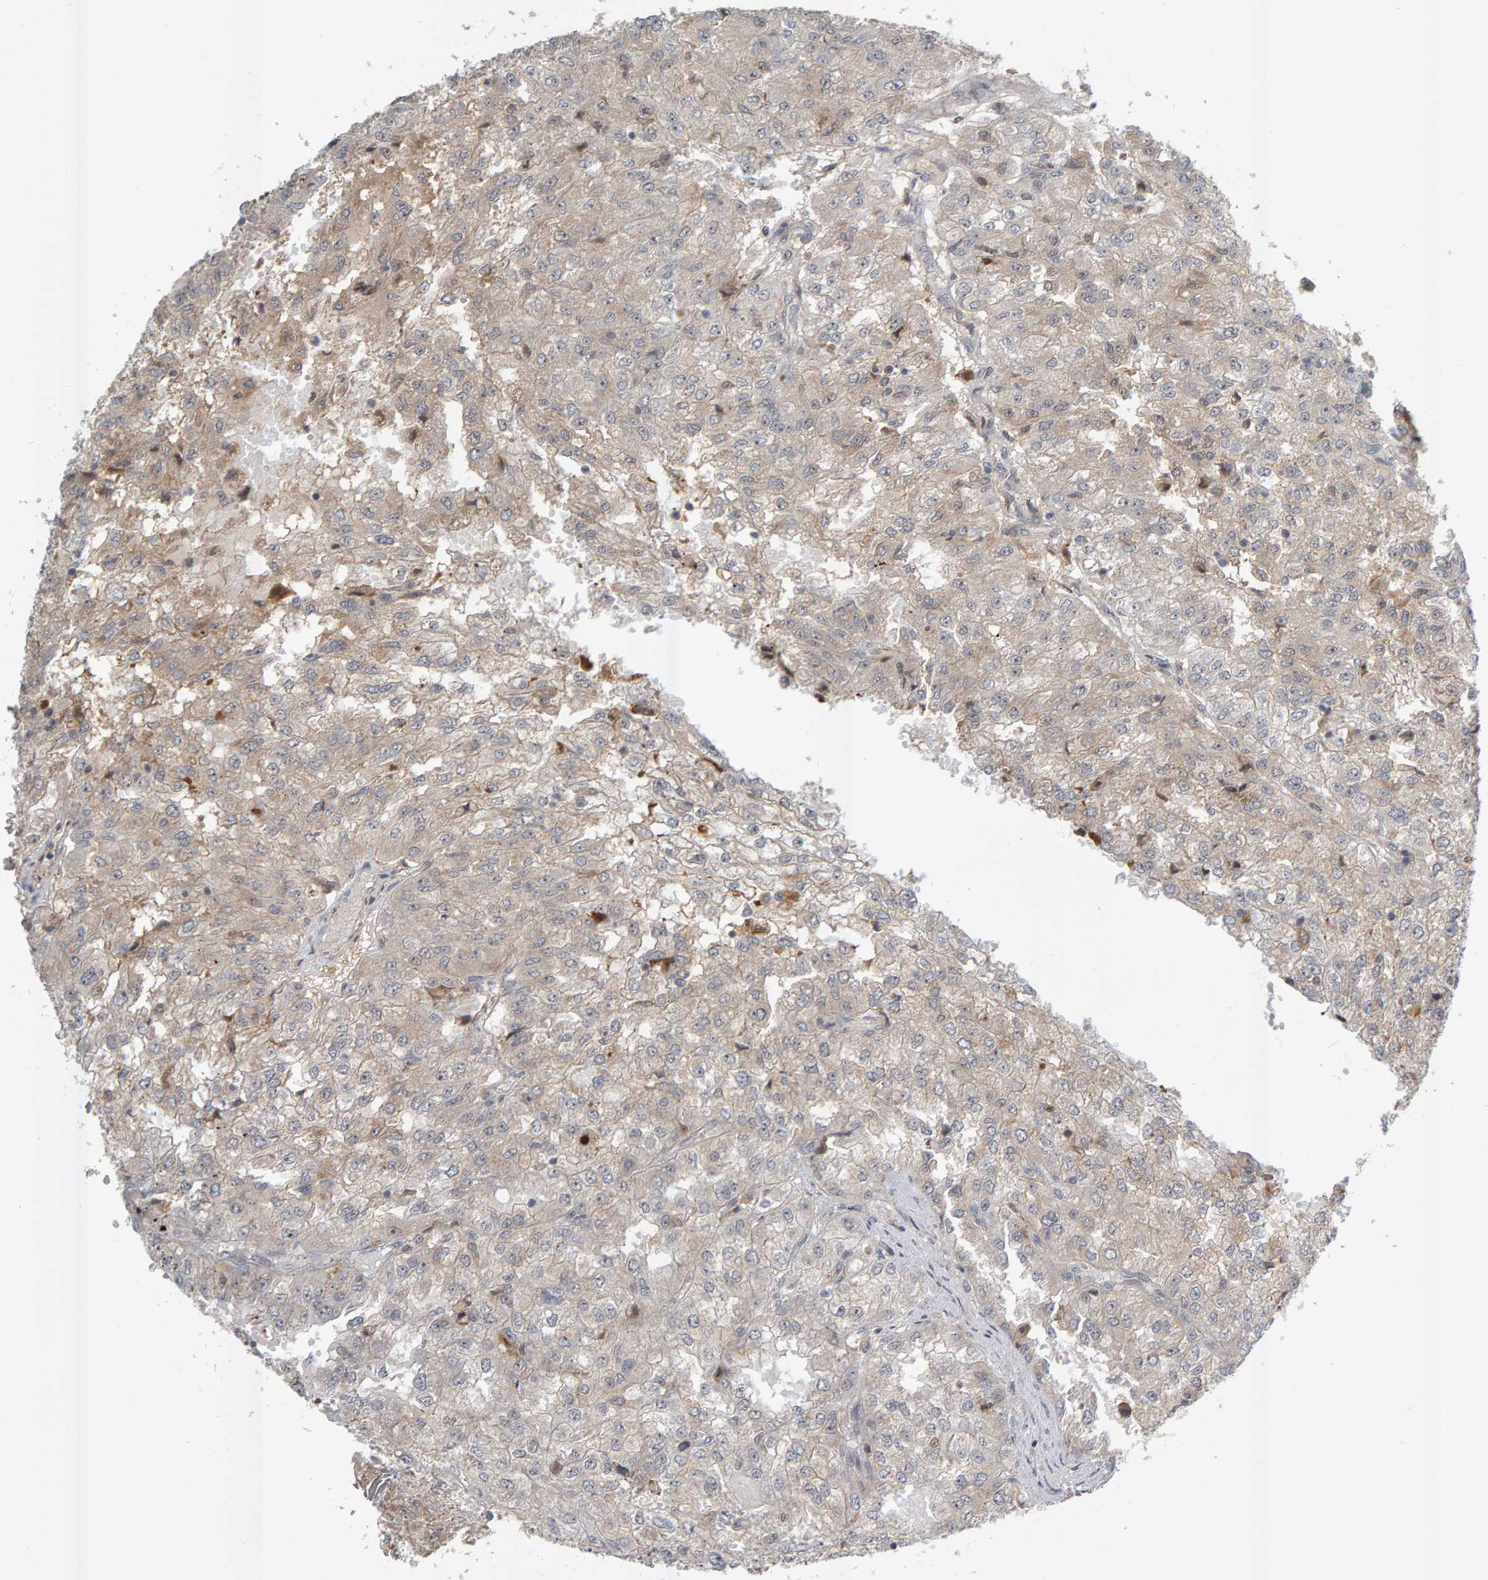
{"staining": {"intensity": "weak", "quantity": "<25%", "location": "cytoplasmic/membranous"}, "tissue": "renal cancer", "cell_type": "Tumor cells", "image_type": "cancer", "snomed": [{"axis": "morphology", "description": "Adenocarcinoma, NOS"}, {"axis": "topography", "description": "Kidney"}], "caption": "This is an immunohistochemistry (IHC) photomicrograph of human renal adenocarcinoma. There is no expression in tumor cells.", "gene": "ZNF160", "patient": {"sex": "female", "age": 54}}